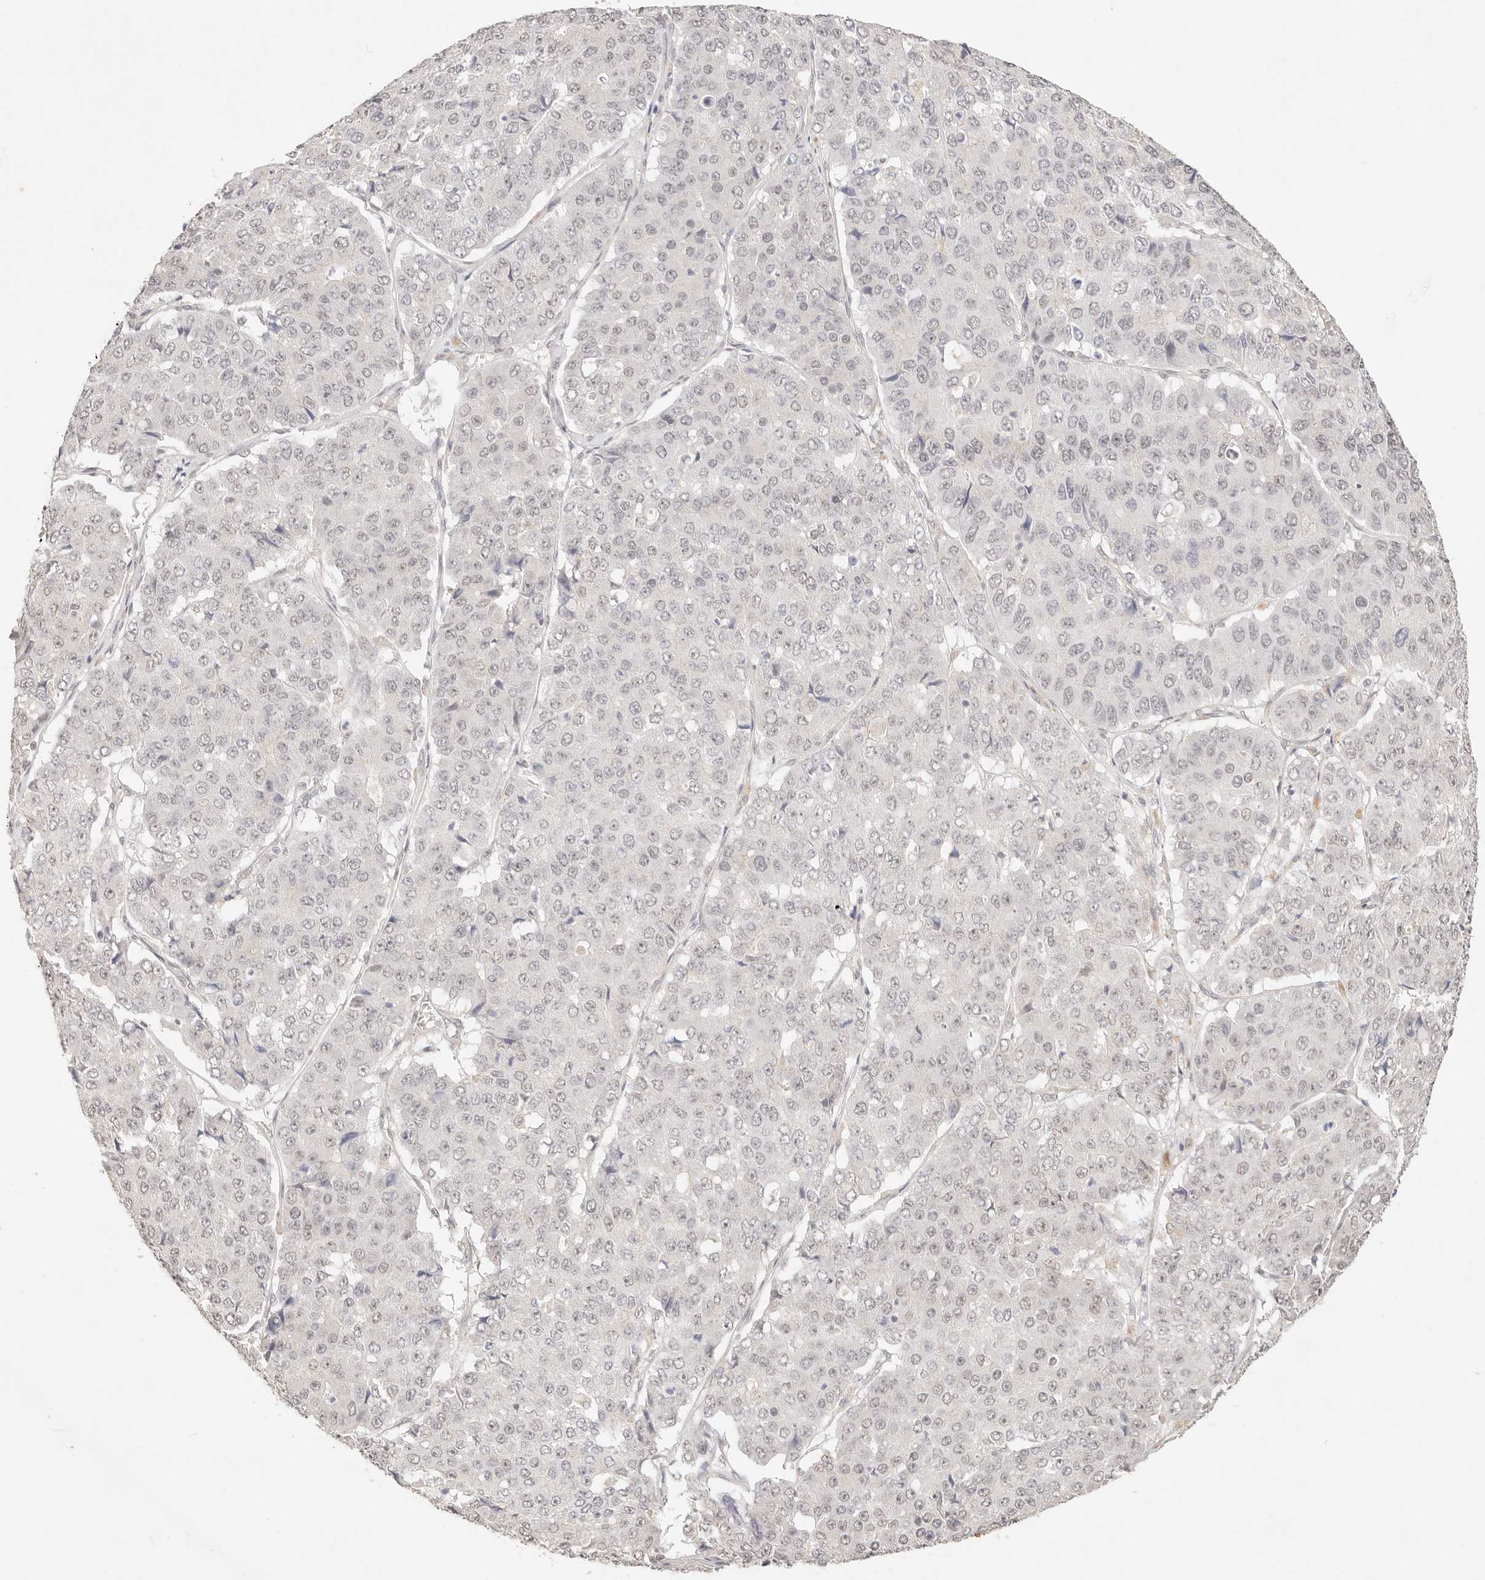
{"staining": {"intensity": "negative", "quantity": "none", "location": "none"}, "tissue": "pancreatic cancer", "cell_type": "Tumor cells", "image_type": "cancer", "snomed": [{"axis": "morphology", "description": "Adenocarcinoma, NOS"}, {"axis": "topography", "description": "Pancreas"}], "caption": "An IHC photomicrograph of adenocarcinoma (pancreatic) is shown. There is no staining in tumor cells of adenocarcinoma (pancreatic).", "gene": "GPR156", "patient": {"sex": "male", "age": 50}}